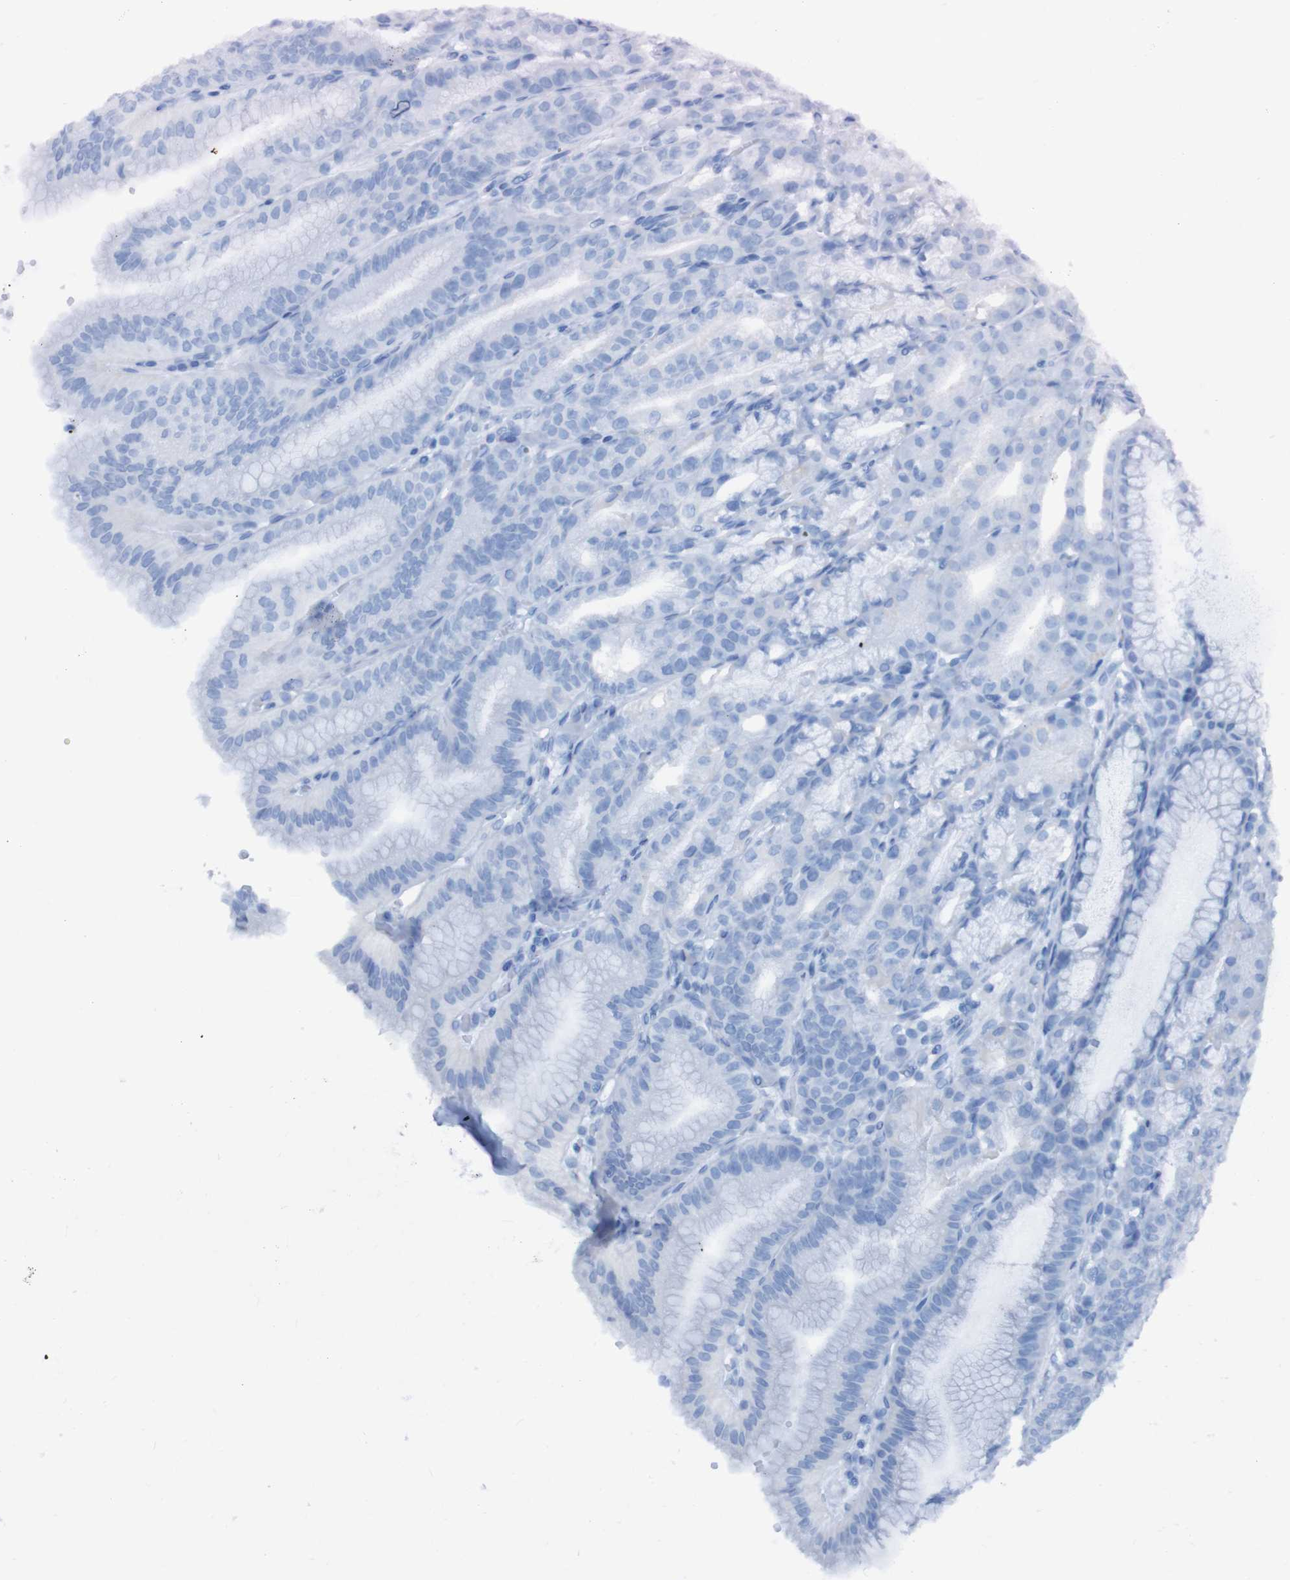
{"staining": {"intensity": "negative", "quantity": "none", "location": "none"}, "tissue": "stomach", "cell_type": "Glandular cells", "image_type": "normal", "snomed": [{"axis": "morphology", "description": "Normal tissue, NOS"}, {"axis": "topography", "description": "Stomach, lower"}], "caption": "The image exhibits no significant staining in glandular cells of stomach.", "gene": "RNF182", "patient": {"sex": "male", "age": 71}}